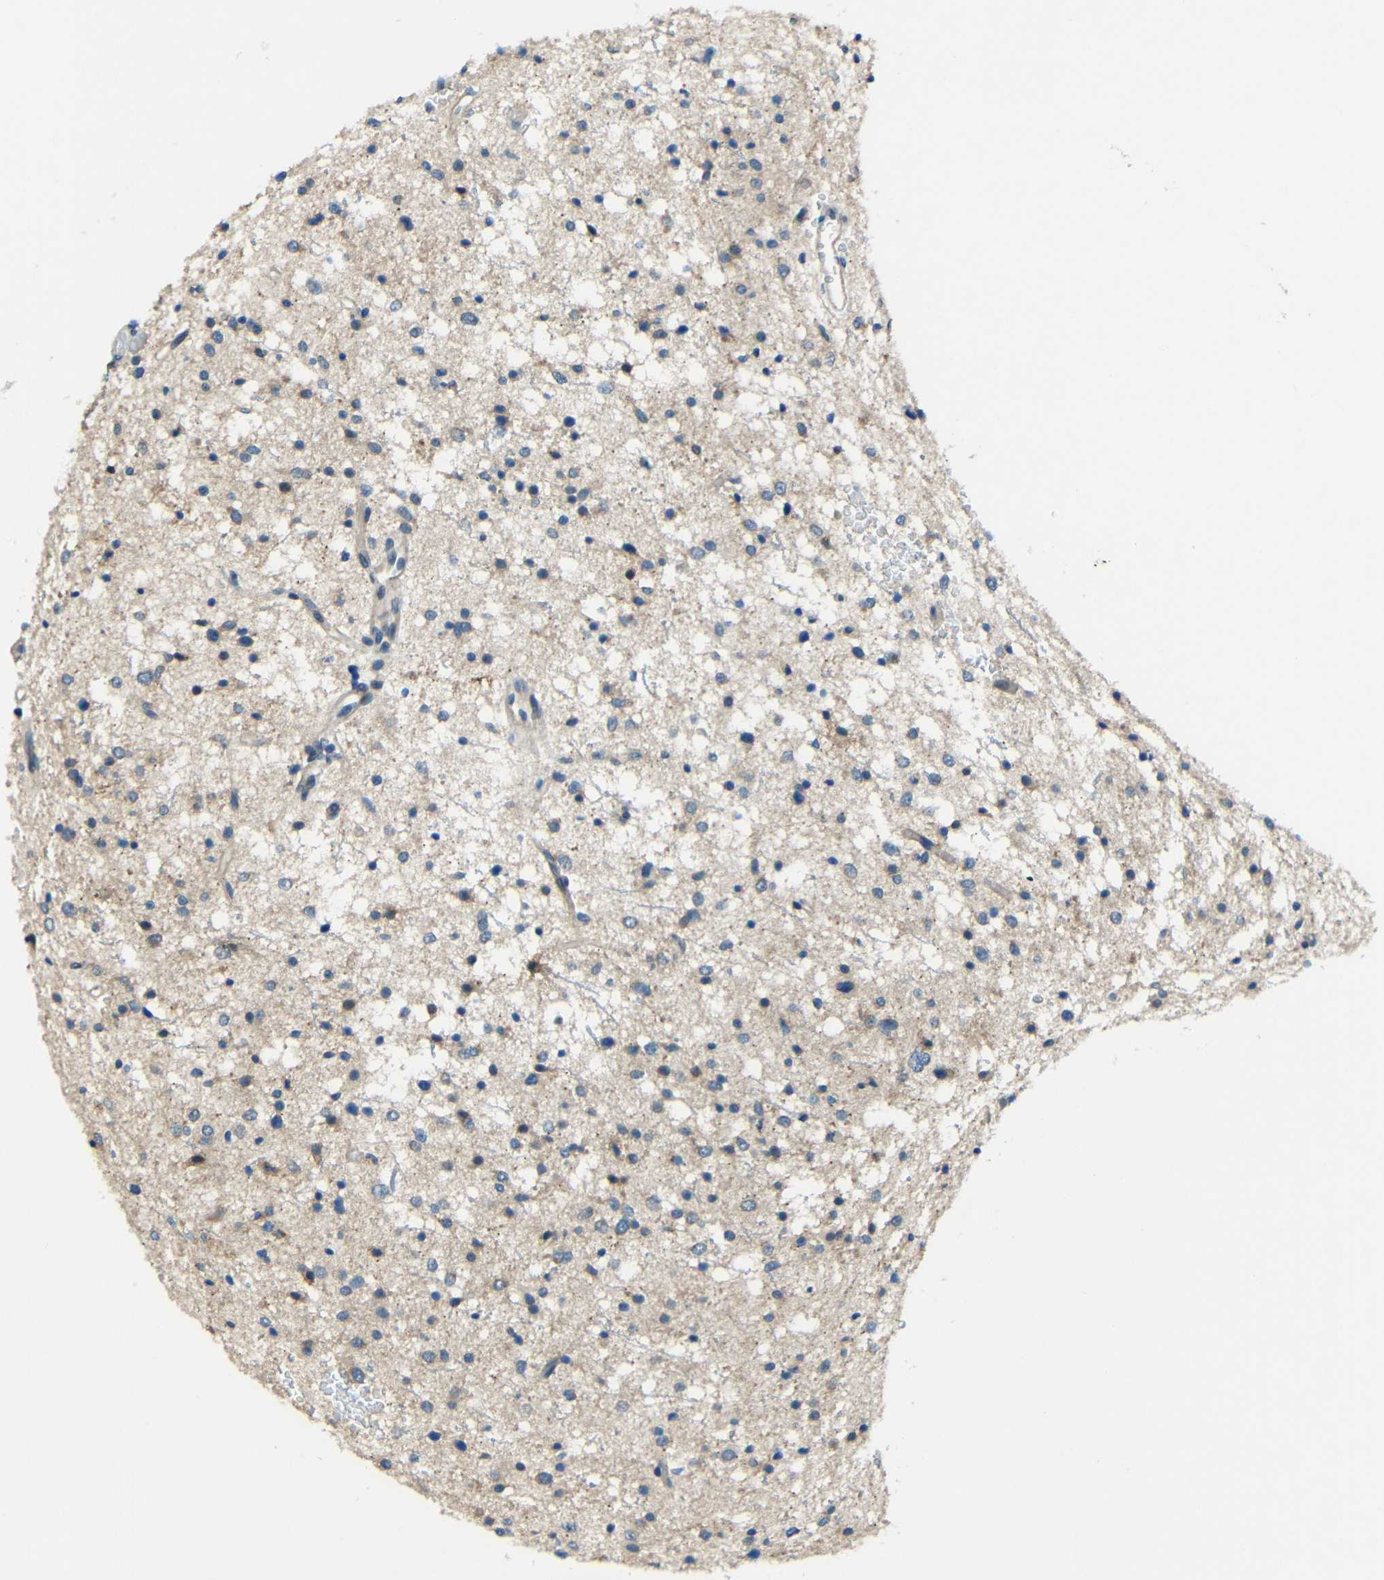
{"staining": {"intensity": "negative", "quantity": "none", "location": "none"}, "tissue": "glioma", "cell_type": "Tumor cells", "image_type": "cancer", "snomed": [{"axis": "morphology", "description": "Glioma, malignant, Low grade"}, {"axis": "topography", "description": "Brain"}], "caption": "High magnification brightfield microscopy of glioma stained with DAB (3,3'-diaminobenzidine) (brown) and counterstained with hematoxylin (blue): tumor cells show no significant staining. (DAB immunohistochemistry, high magnification).", "gene": "ANKRD22", "patient": {"sex": "female", "age": 37}}